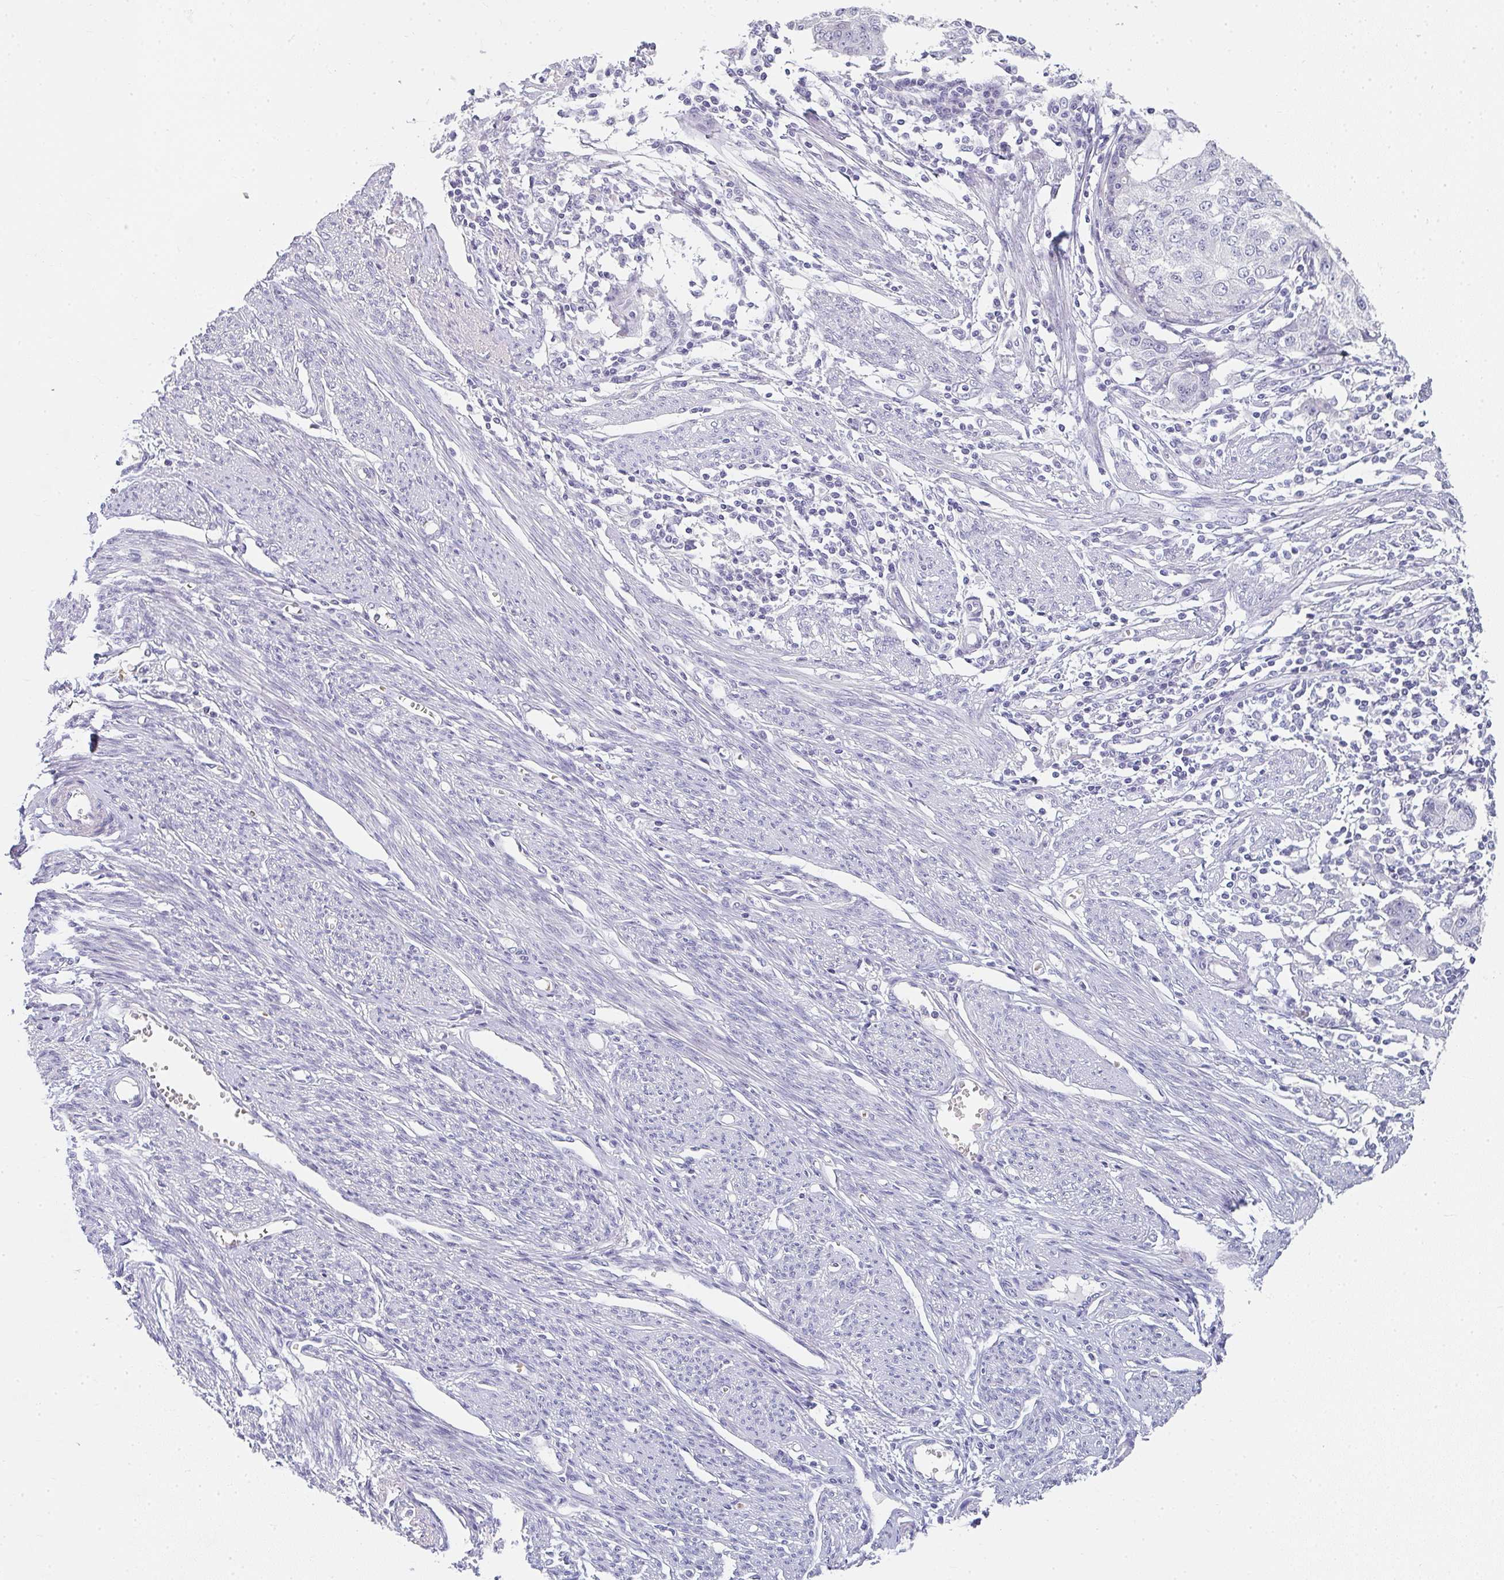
{"staining": {"intensity": "negative", "quantity": "none", "location": "none"}, "tissue": "endometrial cancer", "cell_type": "Tumor cells", "image_type": "cancer", "snomed": [{"axis": "morphology", "description": "Adenocarcinoma, NOS"}, {"axis": "topography", "description": "Endometrium"}], "caption": "Immunohistochemistry (IHC) photomicrograph of adenocarcinoma (endometrial) stained for a protein (brown), which displays no positivity in tumor cells. (DAB IHC visualized using brightfield microscopy, high magnification).", "gene": "NEU2", "patient": {"sex": "female", "age": 56}}